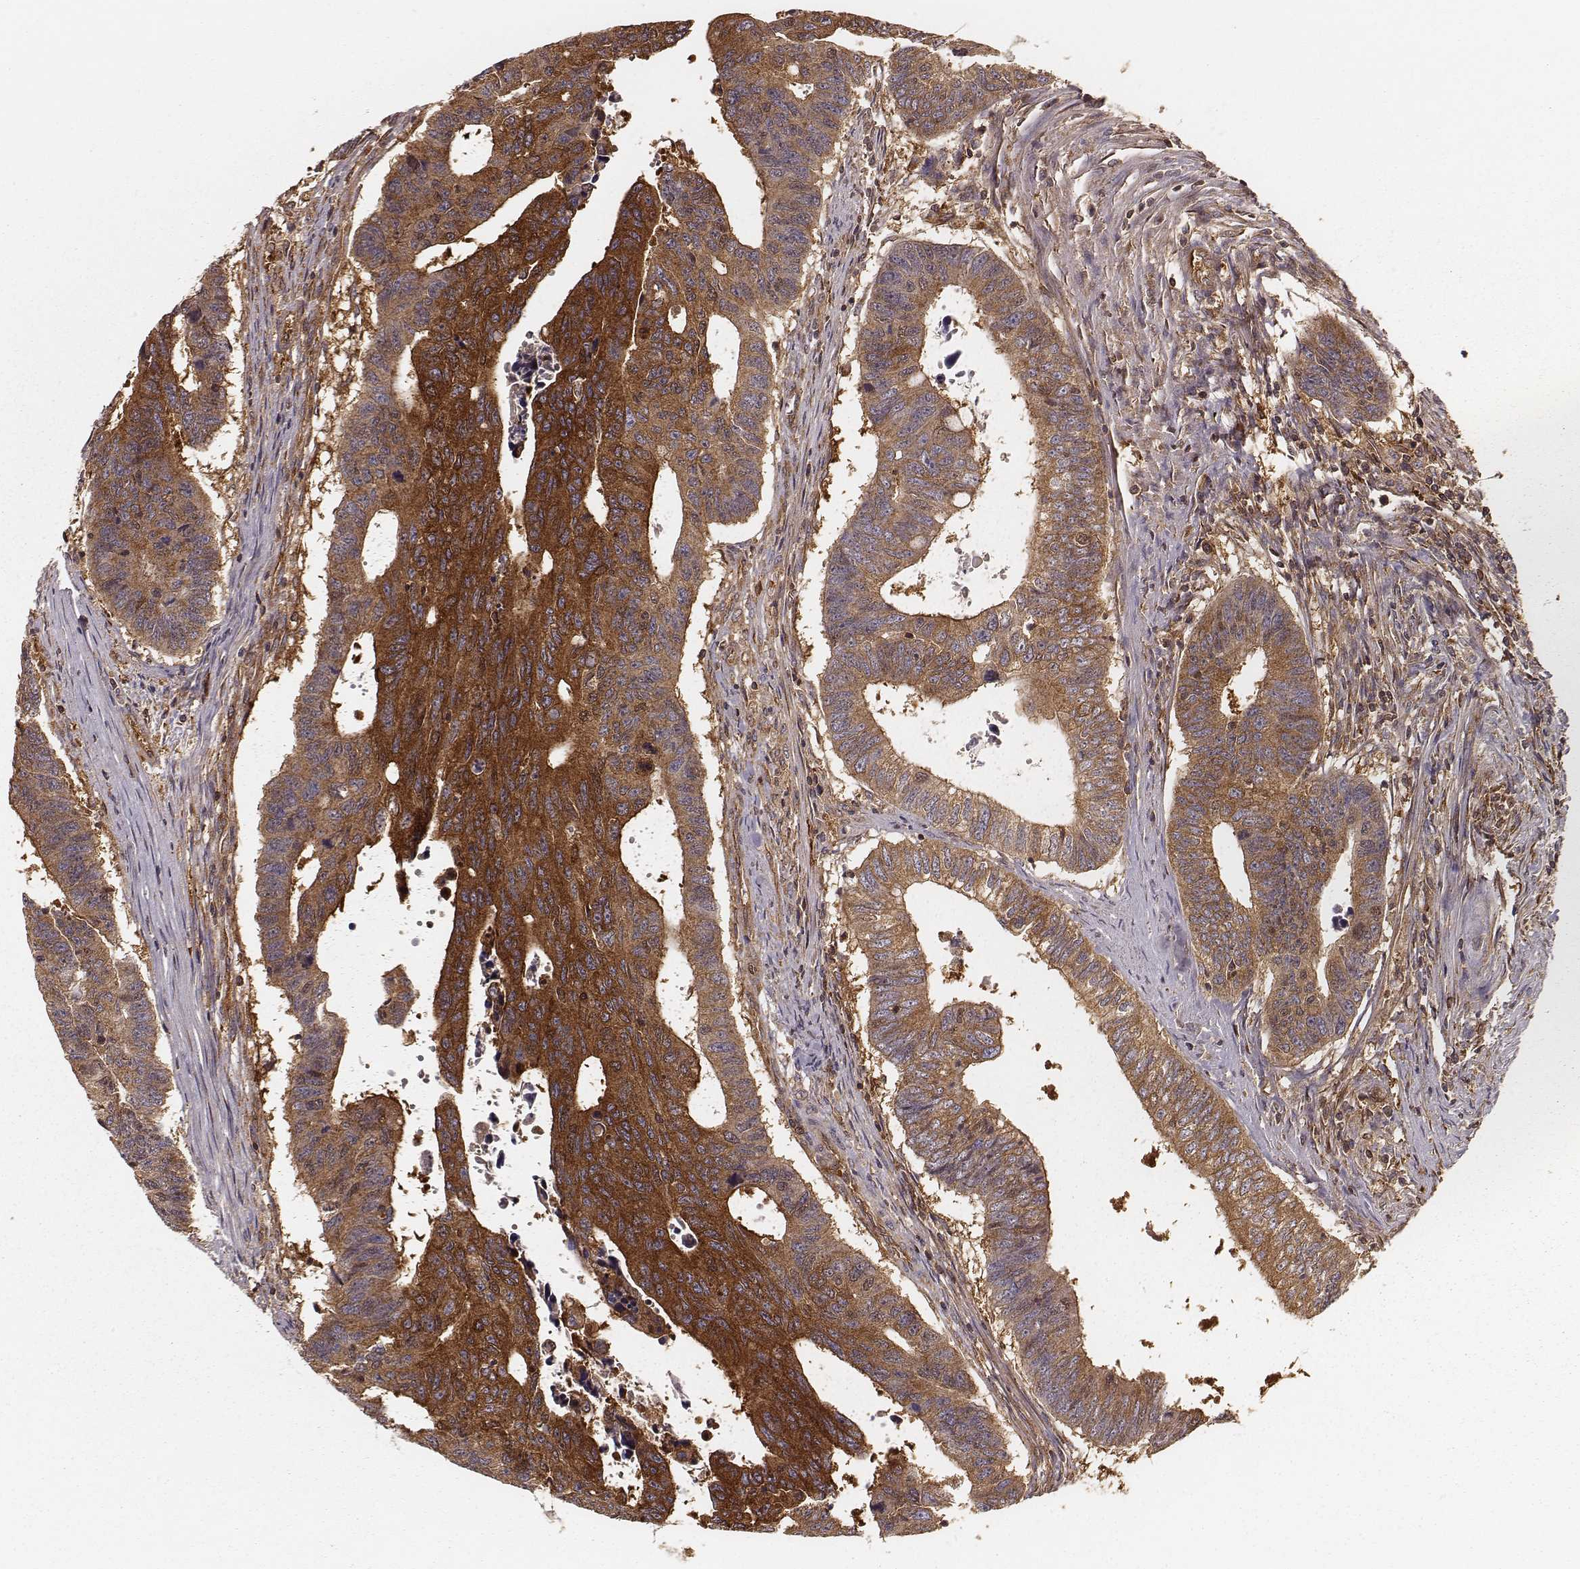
{"staining": {"intensity": "strong", "quantity": ">75%", "location": "cytoplasmic/membranous"}, "tissue": "colorectal cancer", "cell_type": "Tumor cells", "image_type": "cancer", "snomed": [{"axis": "morphology", "description": "Adenocarcinoma, NOS"}, {"axis": "topography", "description": "Rectum"}], "caption": "A brown stain labels strong cytoplasmic/membranous expression of a protein in colorectal adenocarcinoma tumor cells.", "gene": "CARS1", "patient": {"sex": "female", "age": 85}}